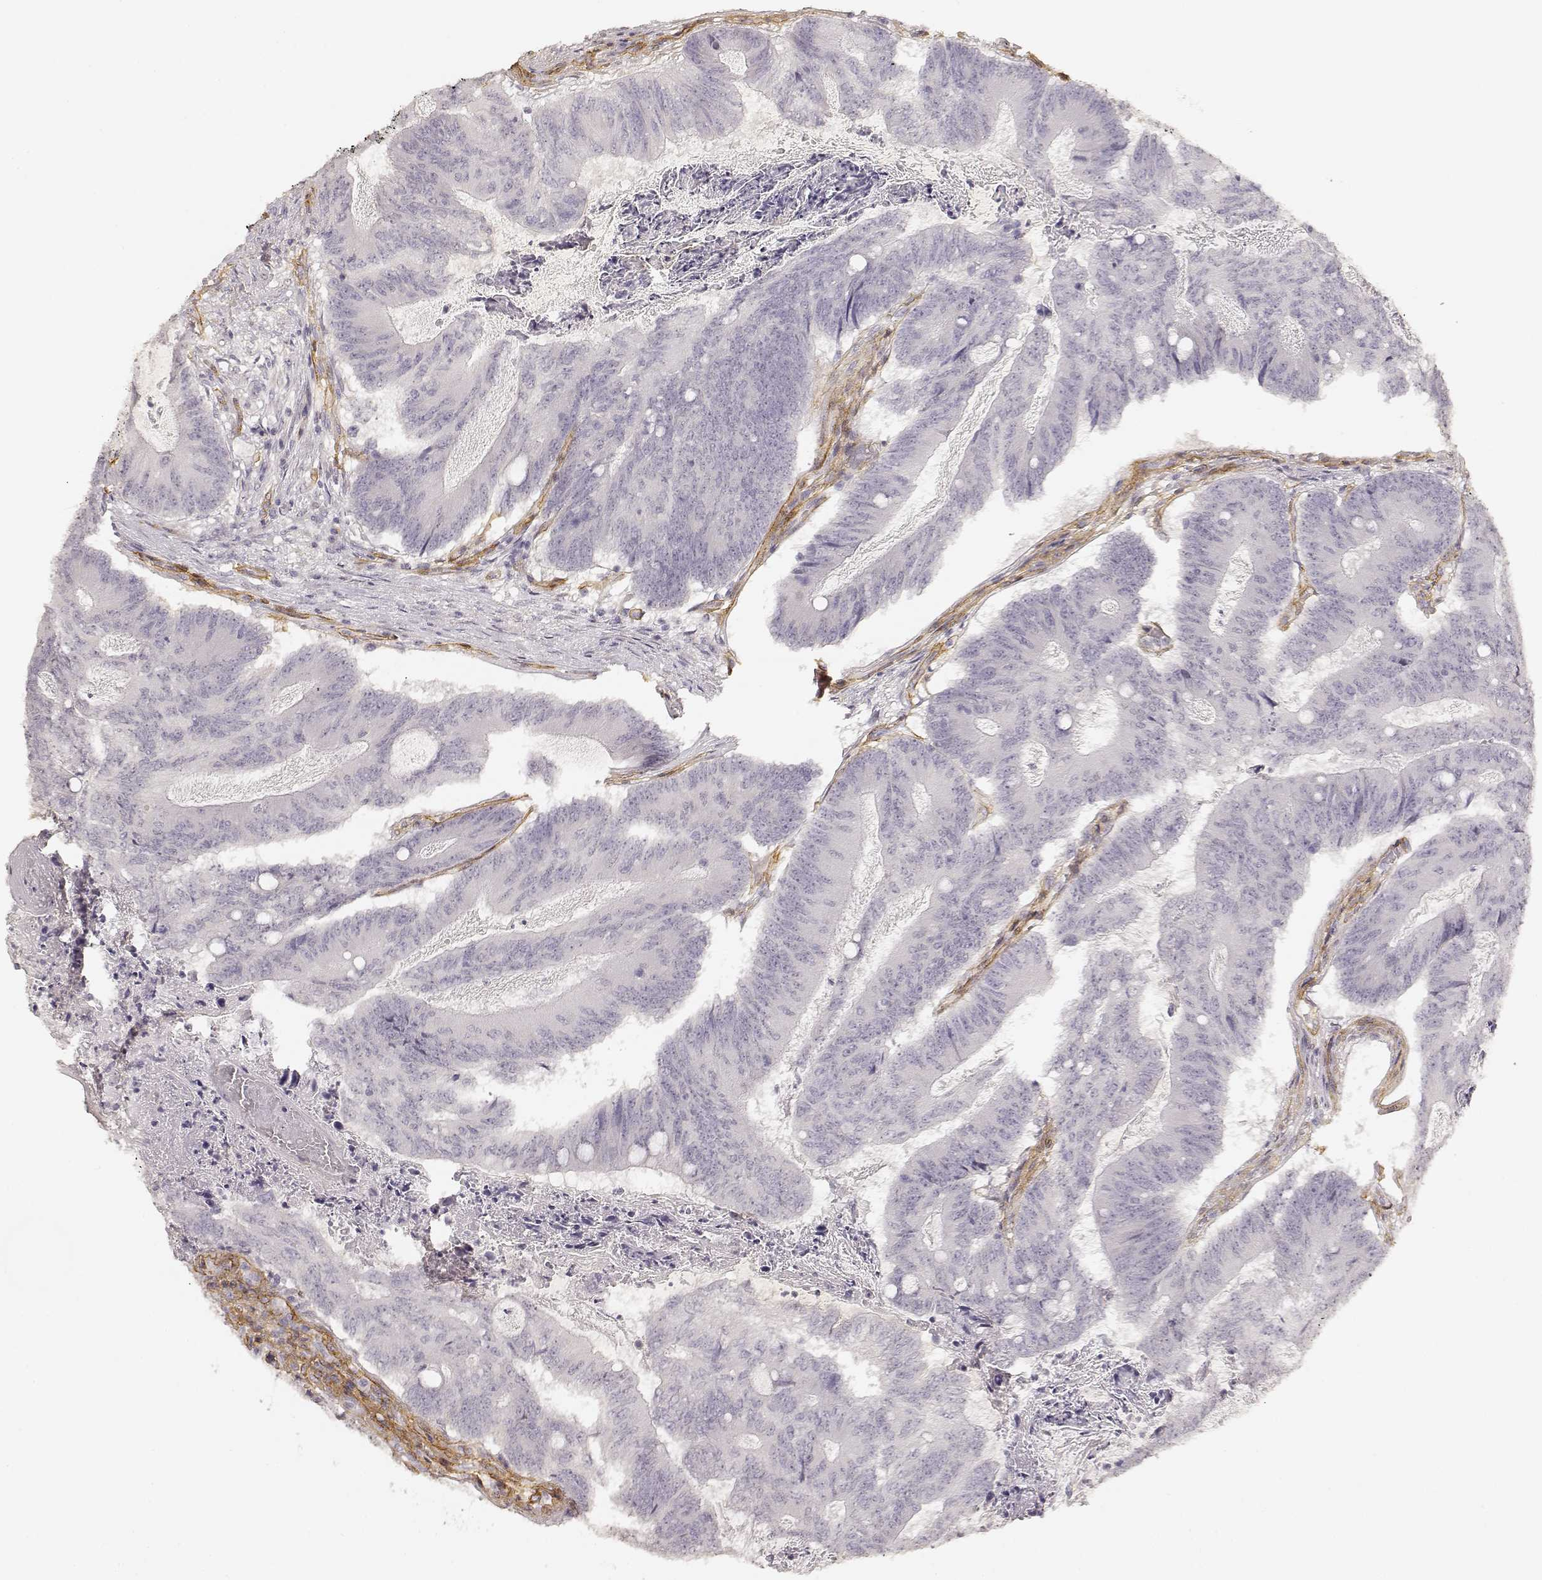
{"staining": {"intensity": "negative", "quantity": "none", "location": "none"}, "tissue": "colorectal cancer", "cell_type": "Tumor cells", "image_type": "cancer", "snomed": [{"axis": "morphology", "description": "Adenocarcinoma, NOS"}, {"axis": "topography", "description": "Colon"}], "caption": "Immunohistochemistry image of human adenocarcinoma (colorectal) stained for a protein (brown), which shows no positivity in tumor cells. The staining is performed using DAB brown chromogen with nuclei counter-stained in using hematoxylin.", "gene": "LAMA4", "patient": {"sex": "female", "age": 70}}